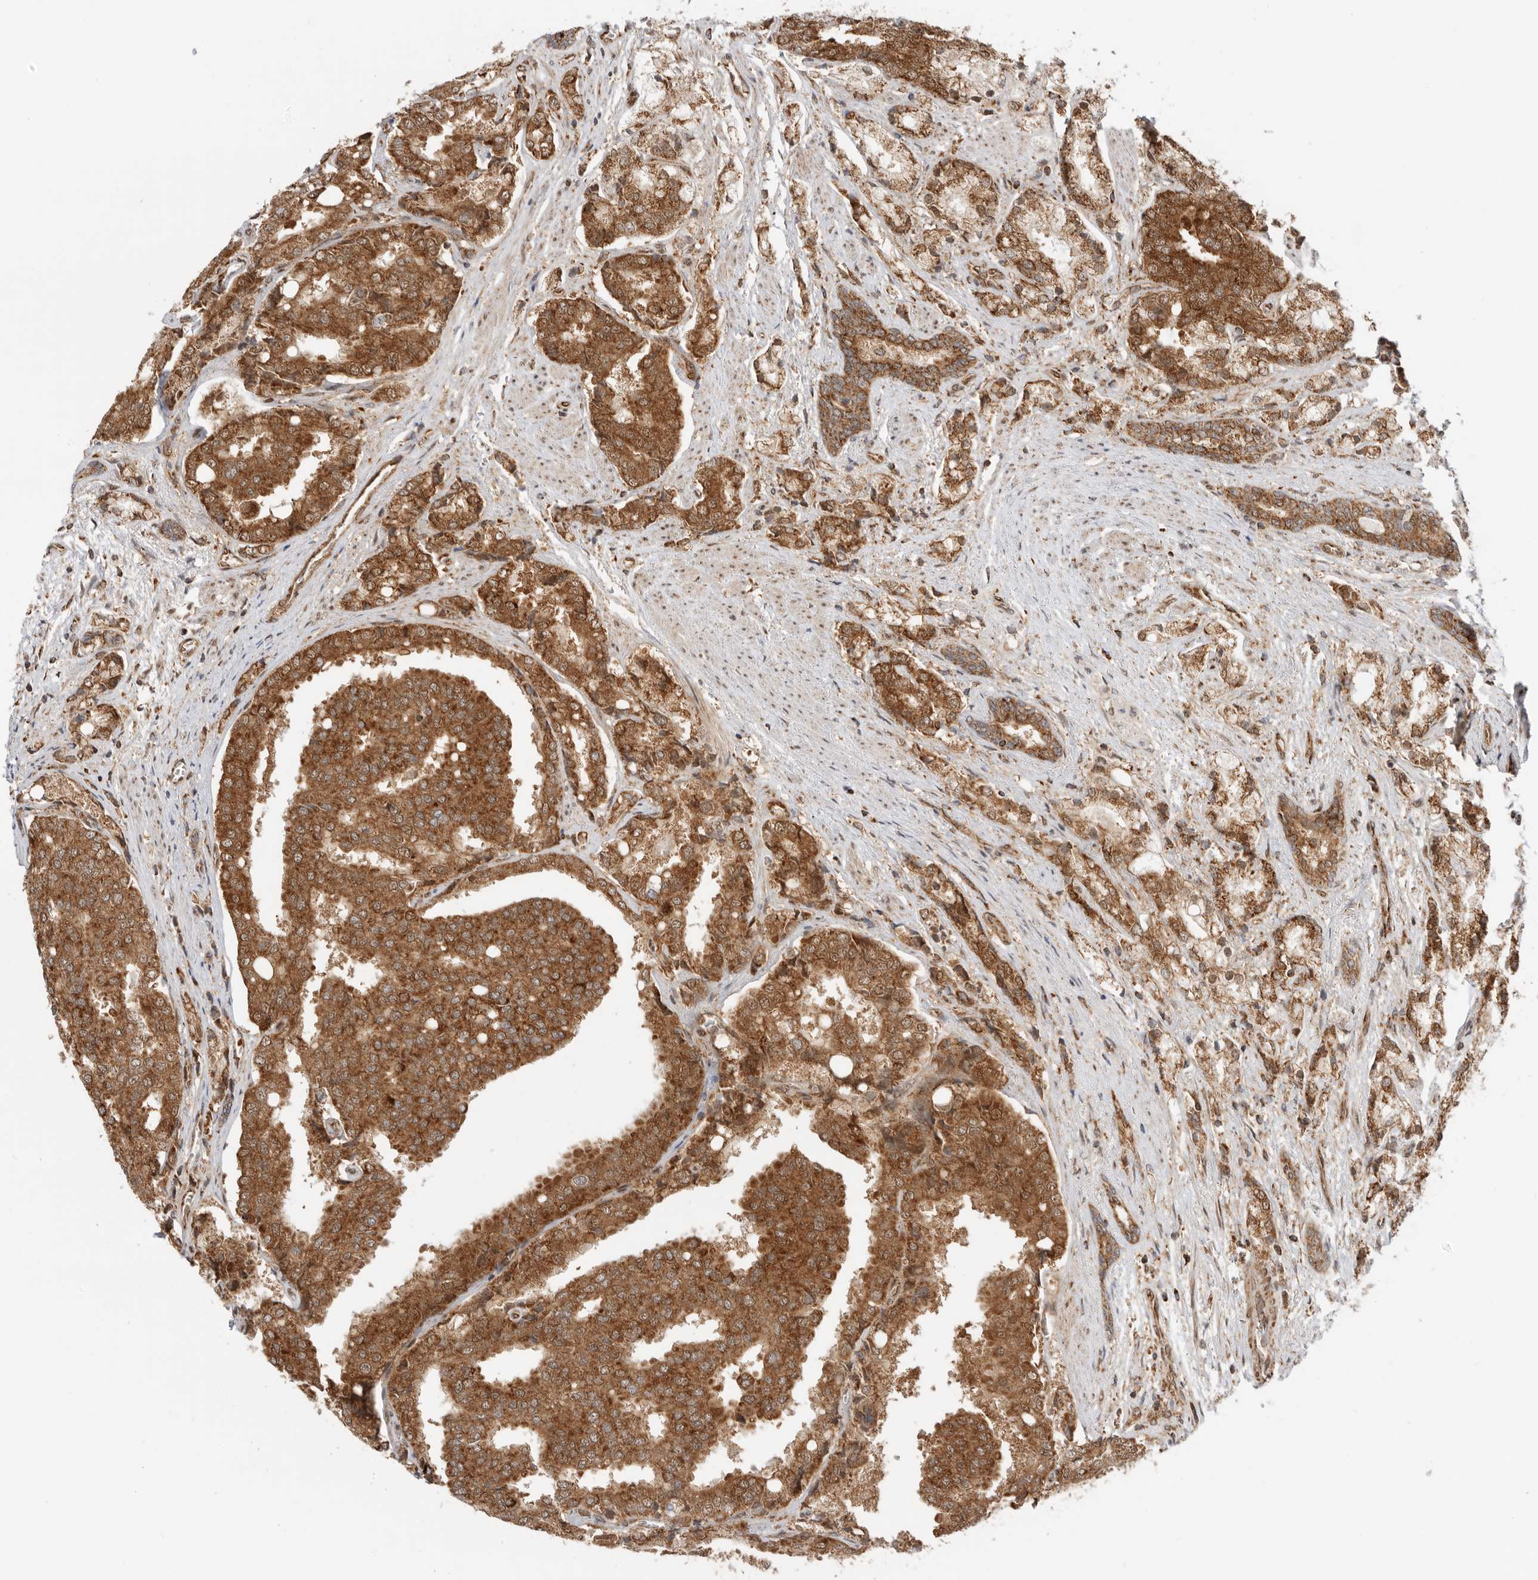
{"staining": {"intensity": "moderate", "quantity": ">75%", "location": "cytoplasmic/membranous"}, "tissue": "prostate cancer", "cell_type": "Tumor cells", "image_type": "cancer", "snomed": [{"axis": "morphology", "description": "Adenocarcinoma, High grade"}, {"axis": "topography", "description": "Prostate"}], "caption": "Prostate cancer (adenocarcinoma (high-grade)) tissue displays moderate cytoplasmic/membranous expression in about >75% of tumor cells, visualized by immunohistochemistry.", "gene": "DCAF8", "patient": {"sex": "male", "age": 50}}